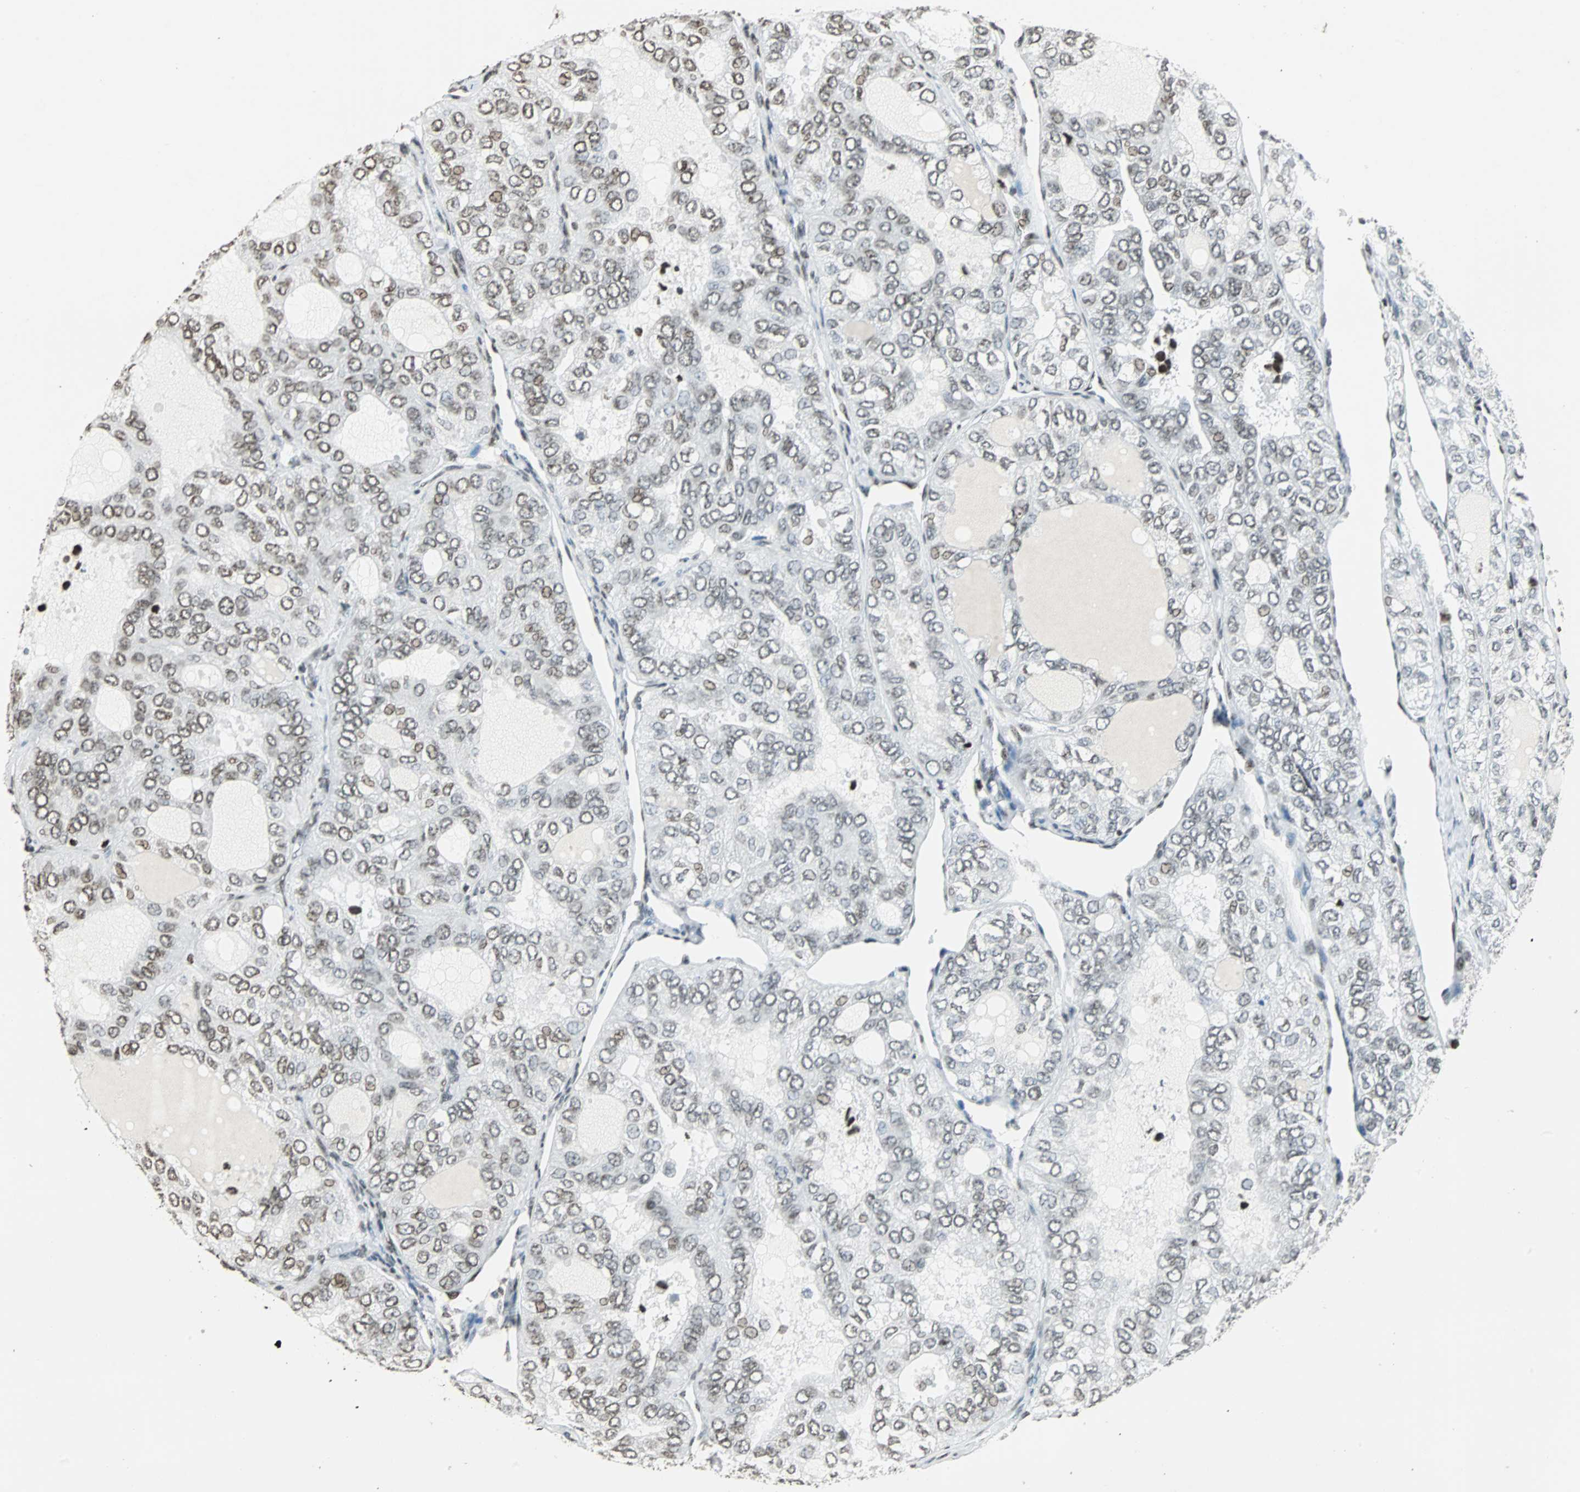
{"staining": {"intensity": "weak", "quantity": ">75%", "location": "nuclear"}, "tissue": "thyroid cancer", "cell_type": "Tumor cells", "image_type": "cancer", "snomed": [{"axis": "morphology", "description": "Follicular adenoma carcinoma, NOS"}, {"axis": "topography", "description": "Thyroid gland"}], "caption": "The image demonstrates staining of follicular adenoma carcinoma (thyroid), revealing weak nuclear protein staining (brown color) within tumor cells. Immunohistochemistry stains the protein of interest in brown and the nuclei are stained blue.", "gene": "PAXIP1", "patient": {"sex": "male", "age": 75}}